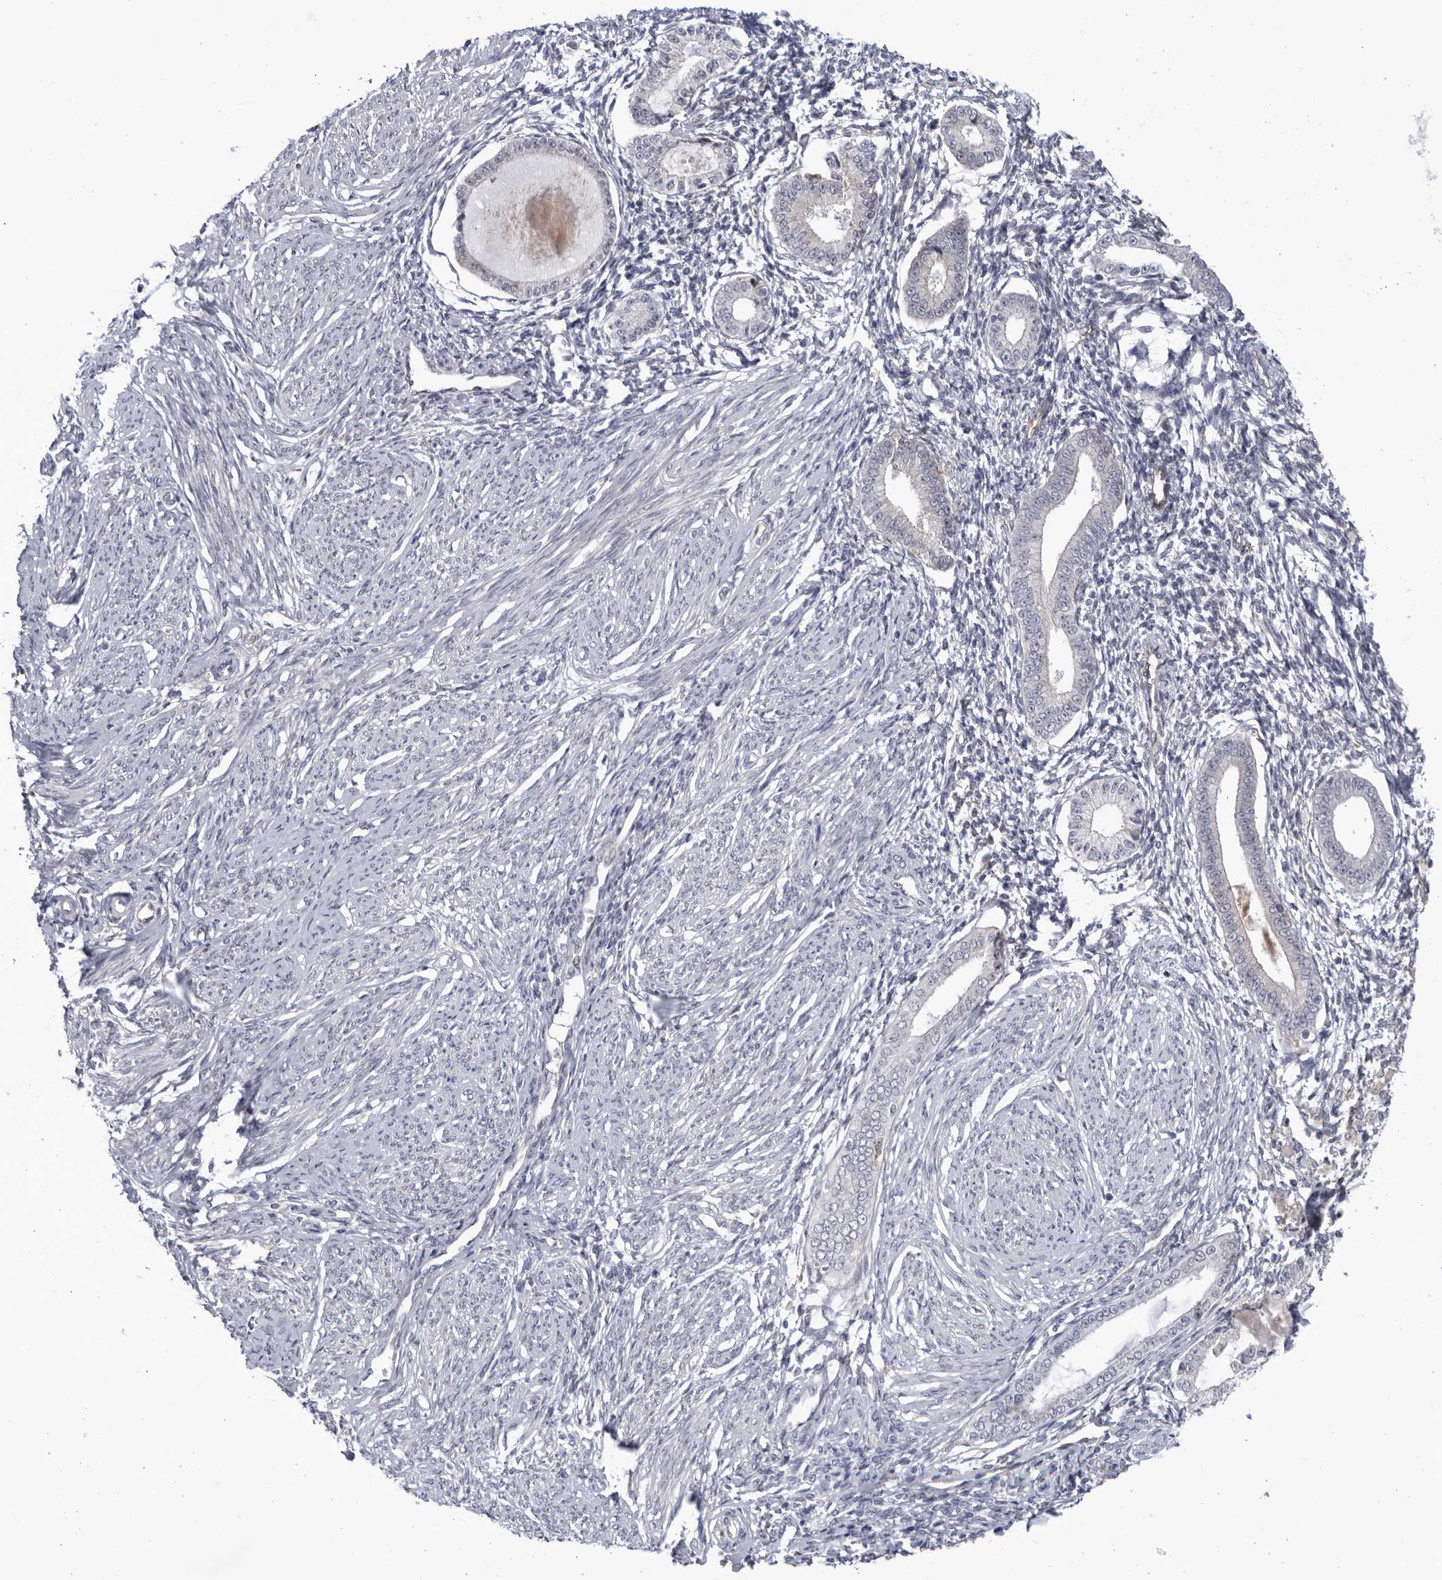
{"staining": {"intensity": "negative", "quantity": "none", "location": "none"}, "tissue": "endometrium", "cell_type": "Cells in endometrial stroma", "image_type": "normal", "snomed": [{"axis": "morphology", "description": "Normal tissue, NOS"}, {"axis": "topography", "description": "Endometrium"}], "caption": "DAB immunohistochemical staining of normal endometrium exhibits no significant positivity in cells in endometrial stroma.", "gene": "BMP2K", "patient": {"sex": "female", "age": 56}}